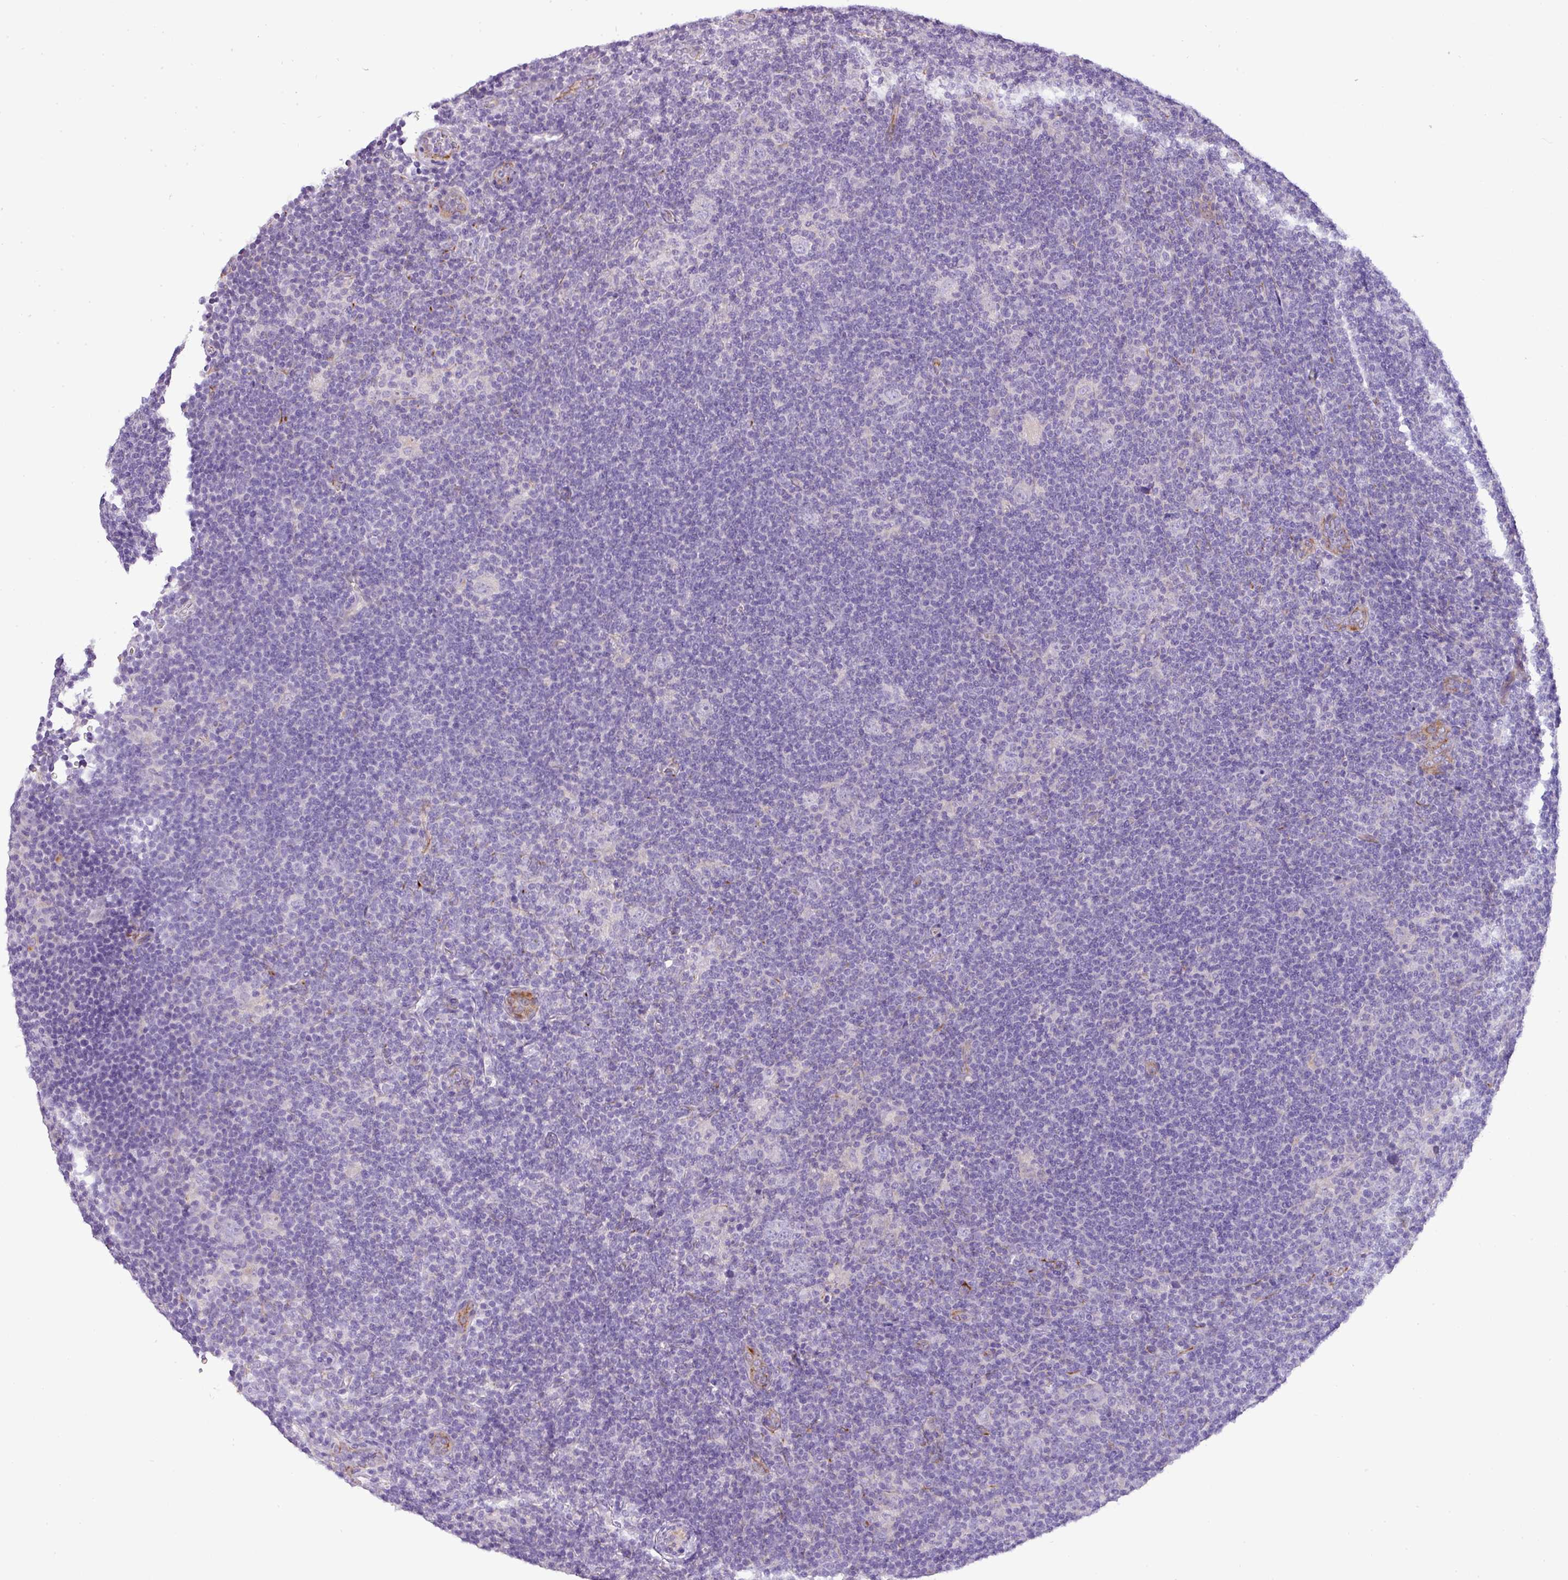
{"staining": {"intensity": "negative", "quantity": "none", "location": "none"}, "tissue": "lymphoma", "cell_type": "Tumor cells", "image_type": "cancer", "snomed": [{"axis": "morphology", "description": "Hodgkin's disease, NOS"}, {"axis": "topography", "description": "Lymph node"}], "caption": "Immunohistochemistry (IHC) of human lymphoma demonstrates no staining in tumor cells.", "gene": "ENSG00000273748", "patient": {"sex": "female", "age": 57}}